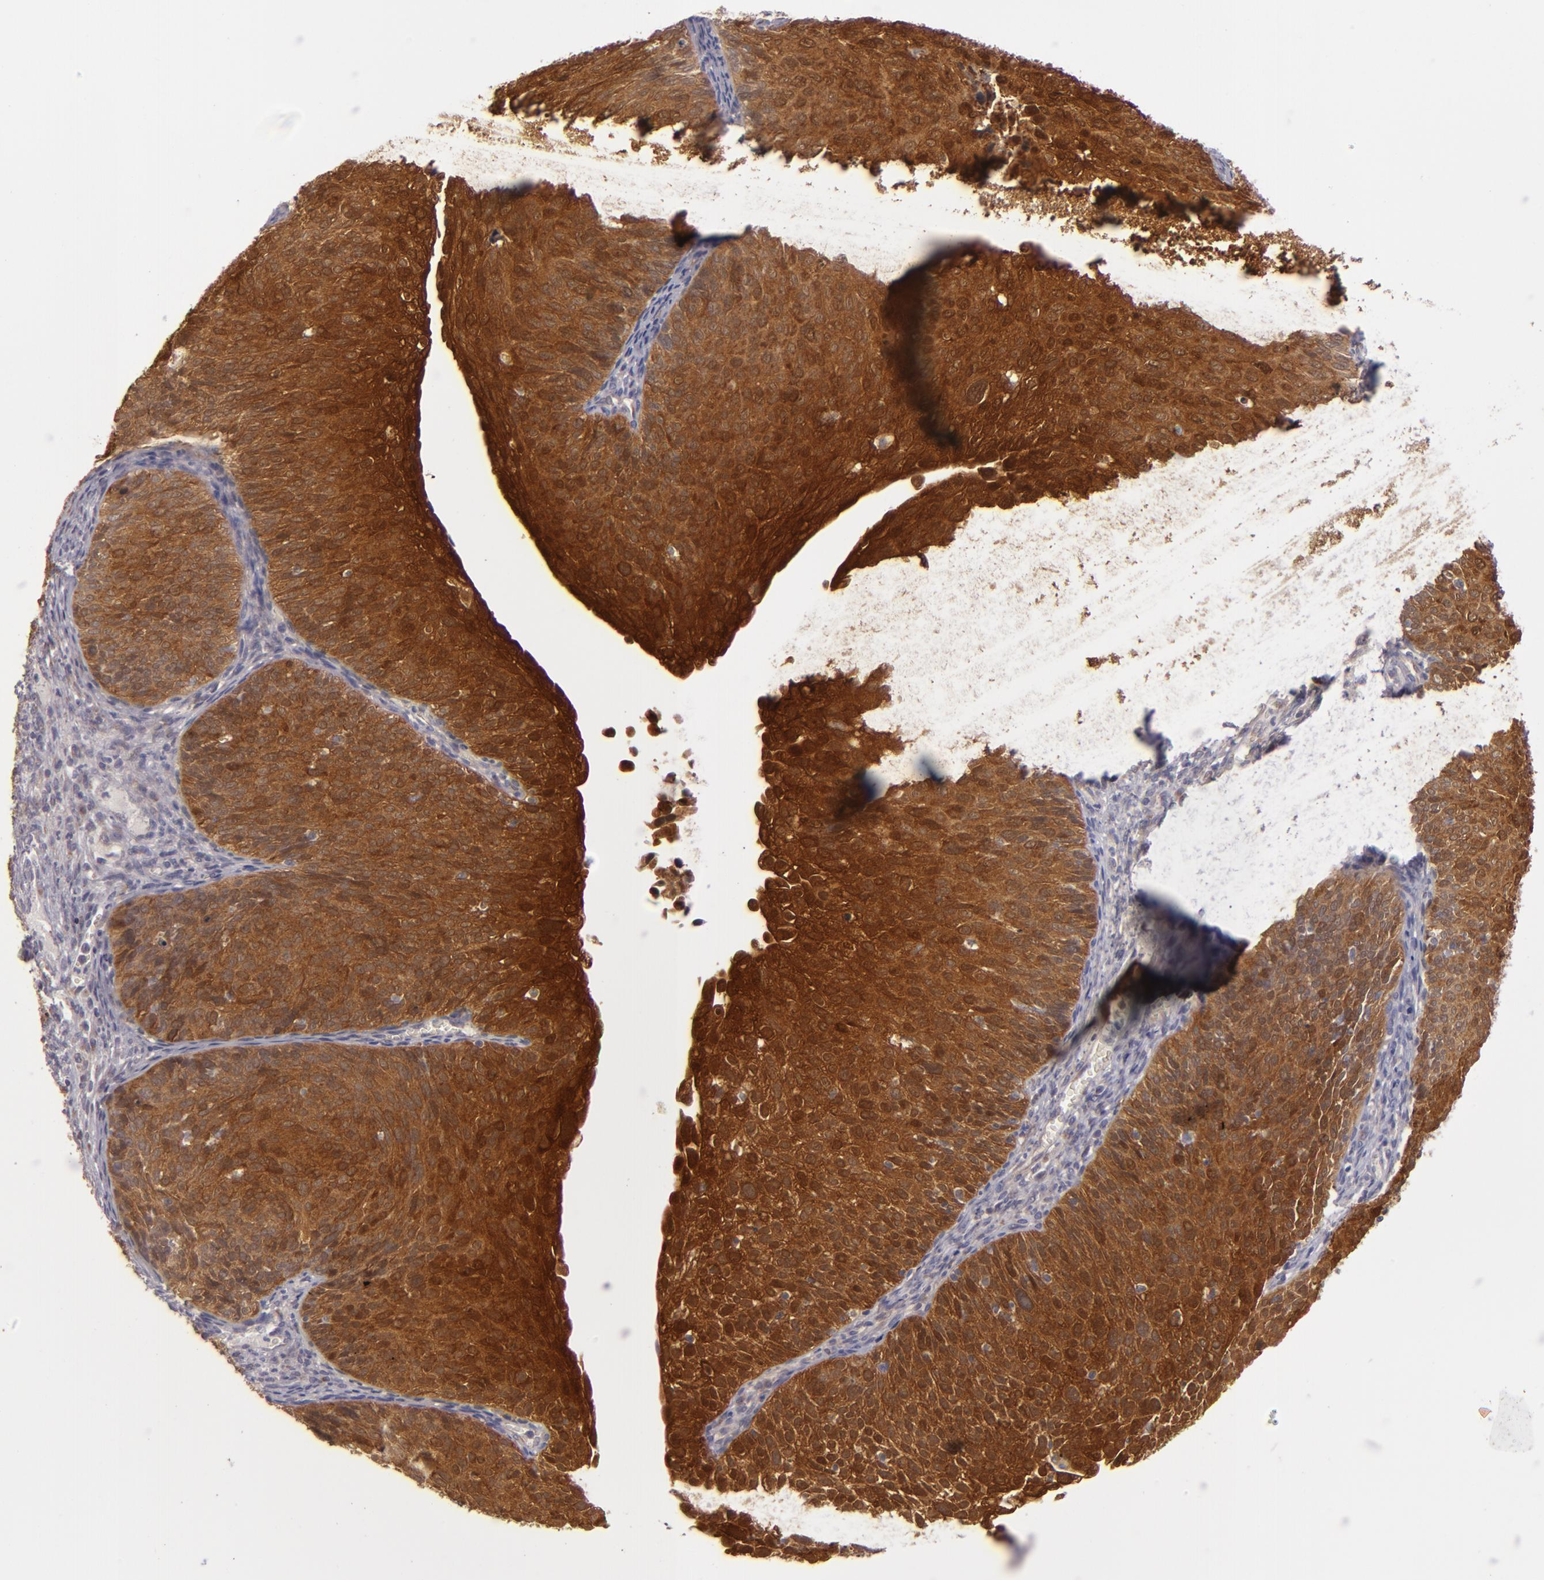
{"staining": {"intensity": "strong", "quantity": ">75%", "location": "cytoplasmic/membranous"}, "tissue": "cervical cancer", "cell_type": "Tumor cells", "image_type": "cancer", "snomed": [{"axis": "morphology", "description": "Squamous cell carcinoma, NOS"}, {"axis": "topography", "description": "Cervix"}], "caption": "A high-resolution histopathology image shows immunohistochemistry staining of cervical squamous cell carcinoma, which shows strong cytoplasmic/membranous expression in about >75% of tumor cells. The staining was performed using DAB (3,3'-diaminobenzidine), with brown indicating positive protein expression. Nuclei are stained blue with hematoxylin.", "gene": "SH2D4A", "patient": {"sex": "female", "age": 36}}